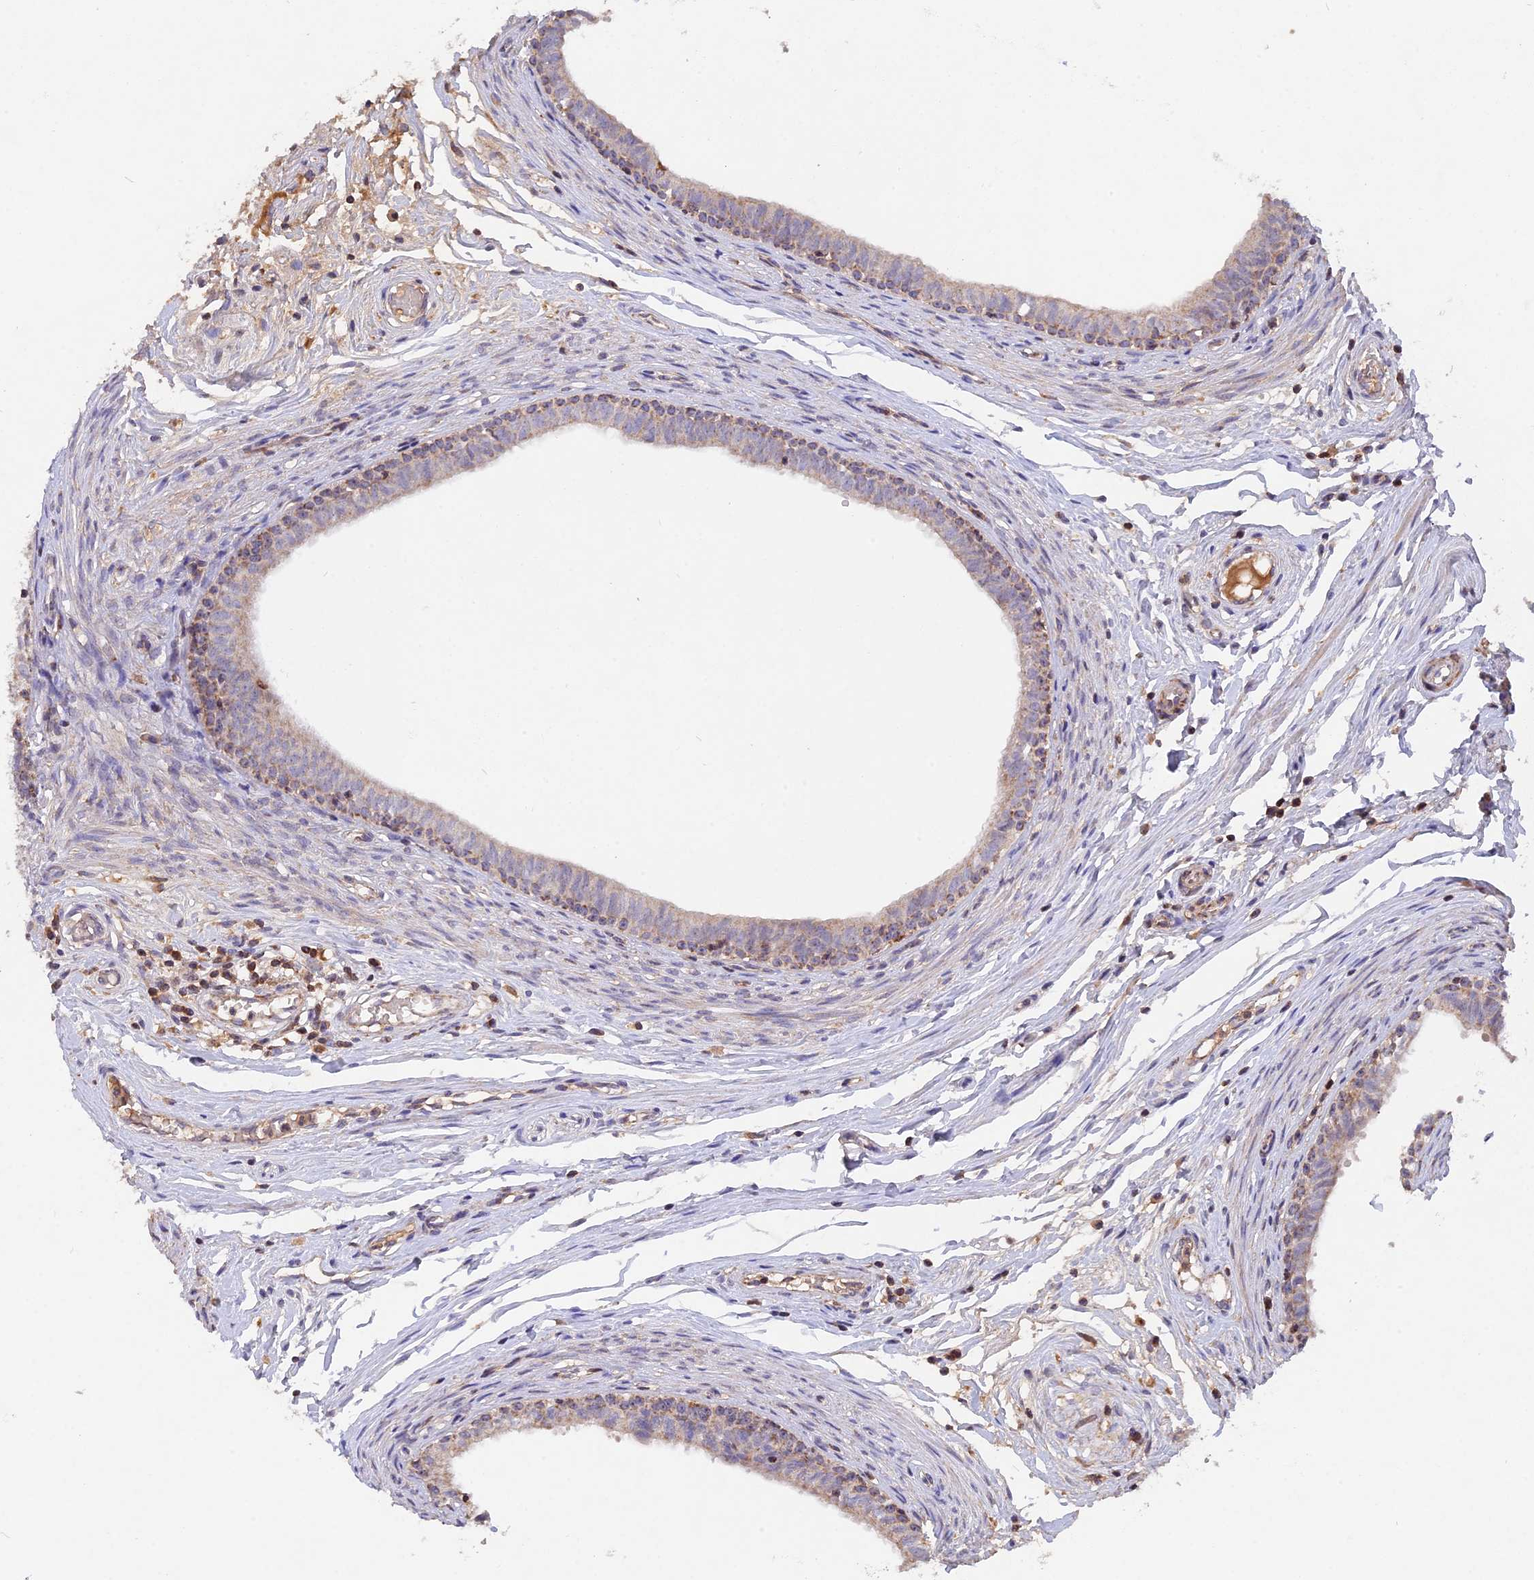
{"staining": {"intensity": "moderate", "quantity": "<25%", "location": "cytoplasmic/membranous"}, "tissue": "epididymis", "cell_type": "Glandular cells", "image_type": "normal", "snomed": [{"axis": "morphology", "description": "Normal tissue, NOS"}, {"axis": "topography", "description": "Epididymis, spermatic cord, NOS"}], "caption": "Immunohistochemical staining of normal human epididymis demonstrates low levels of moderate cytoplasmic/membranous staining in approximately <25% of glandular cells.", "gene": "MPV17L", "patient": {"sex": "male", "age": 22}}